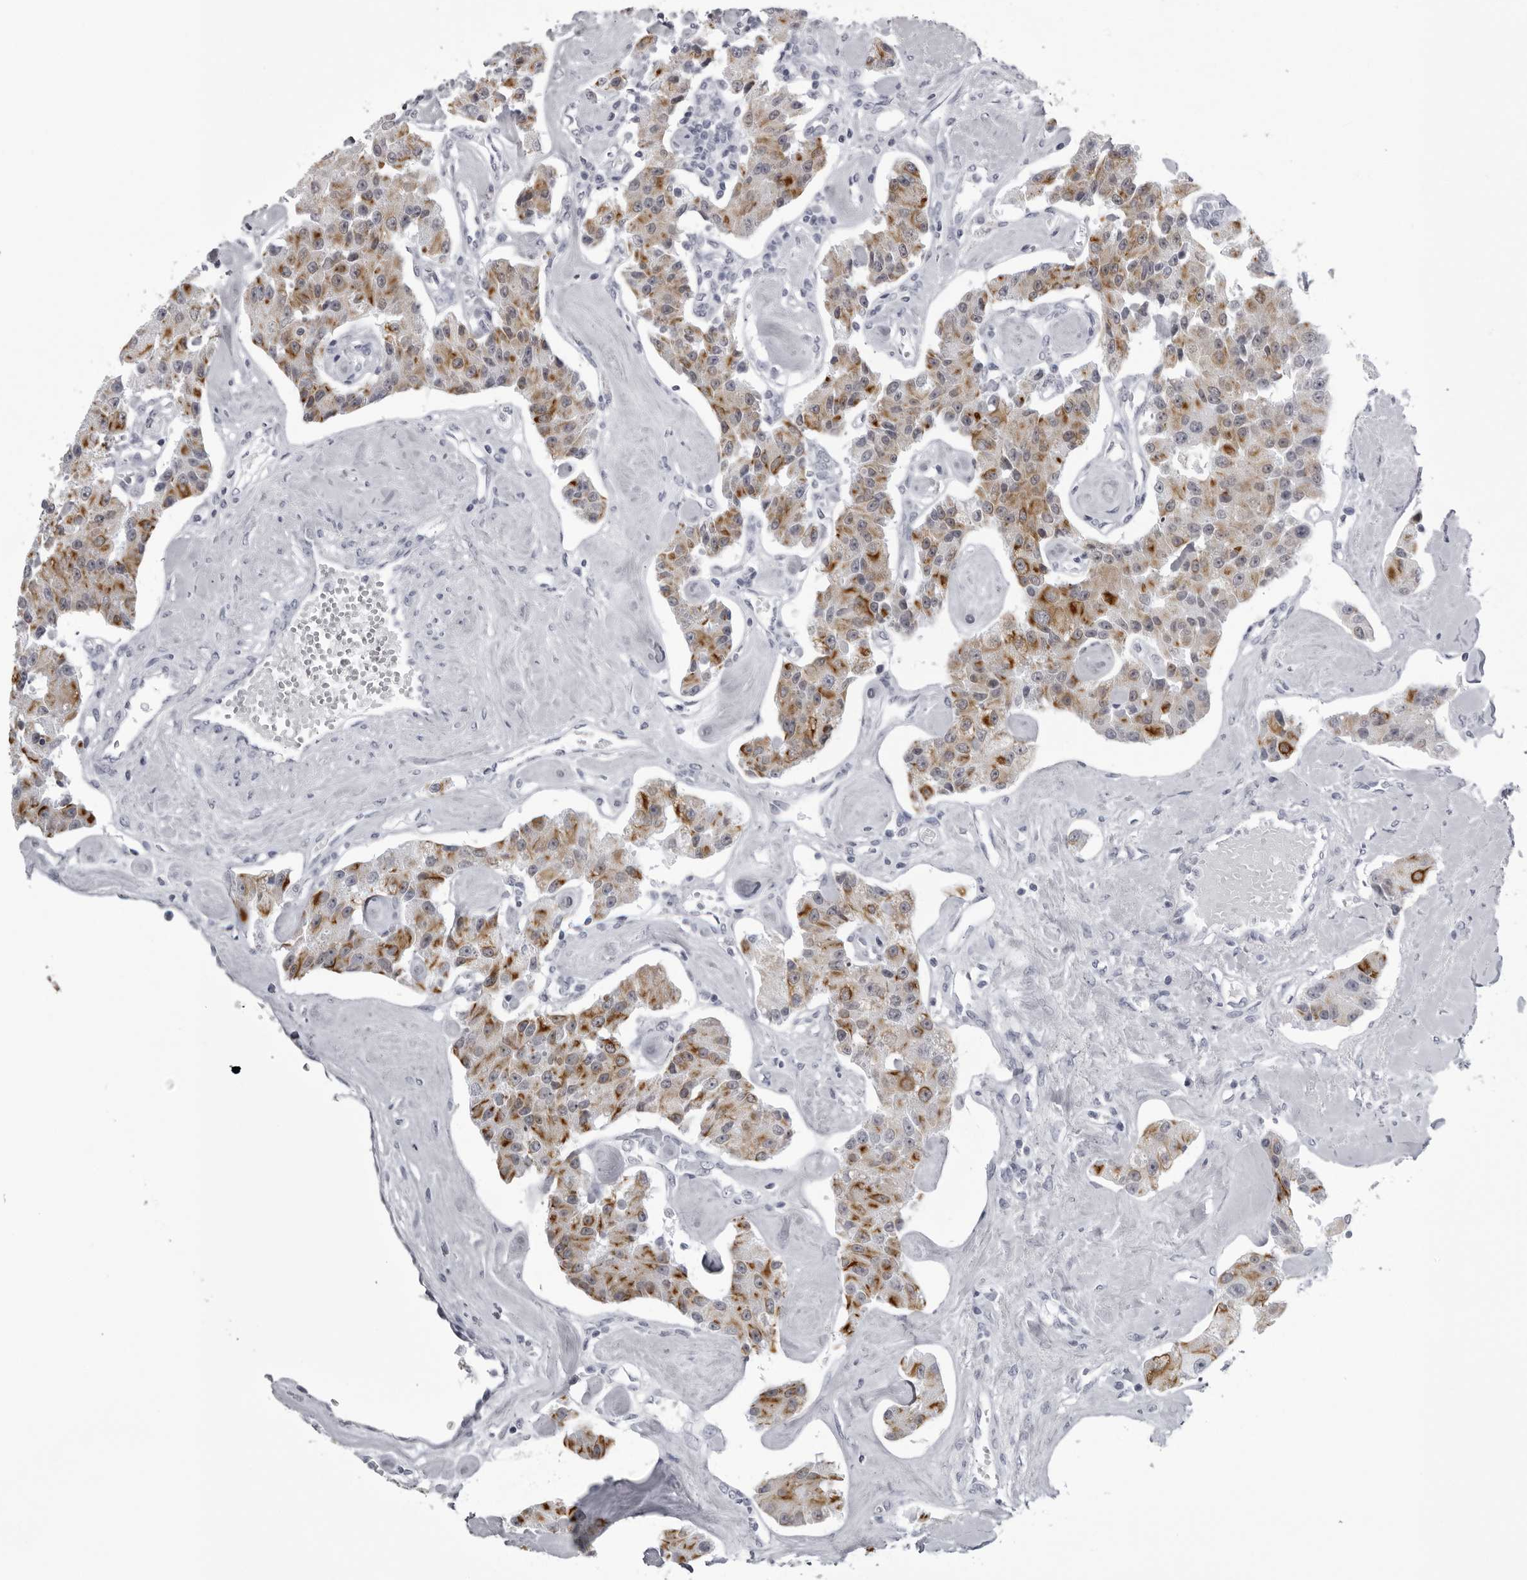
{"staining": {"intensity": "moderate", "quantity": ">75%", "location": "cytoplasmic/membranous"}, "tissue": "carcinoid", "cell_type": "Tumor cells", "image_type": "cancer", "snomed": [{"axis": "morphology", "description": "Carcinoid, malignant, NOS"}, {"axis": "topography", "description": "Pancreas"}], "caption": "High-power microscopy captured an immunohistochemistry (IHC) image of carcinoid (malignant), revealing moderate cytoplasmic/membranous positivity in approximately >75% of tumor cells.", "gene": "UROD", "patient": {"sex": "male", "age": 41}}